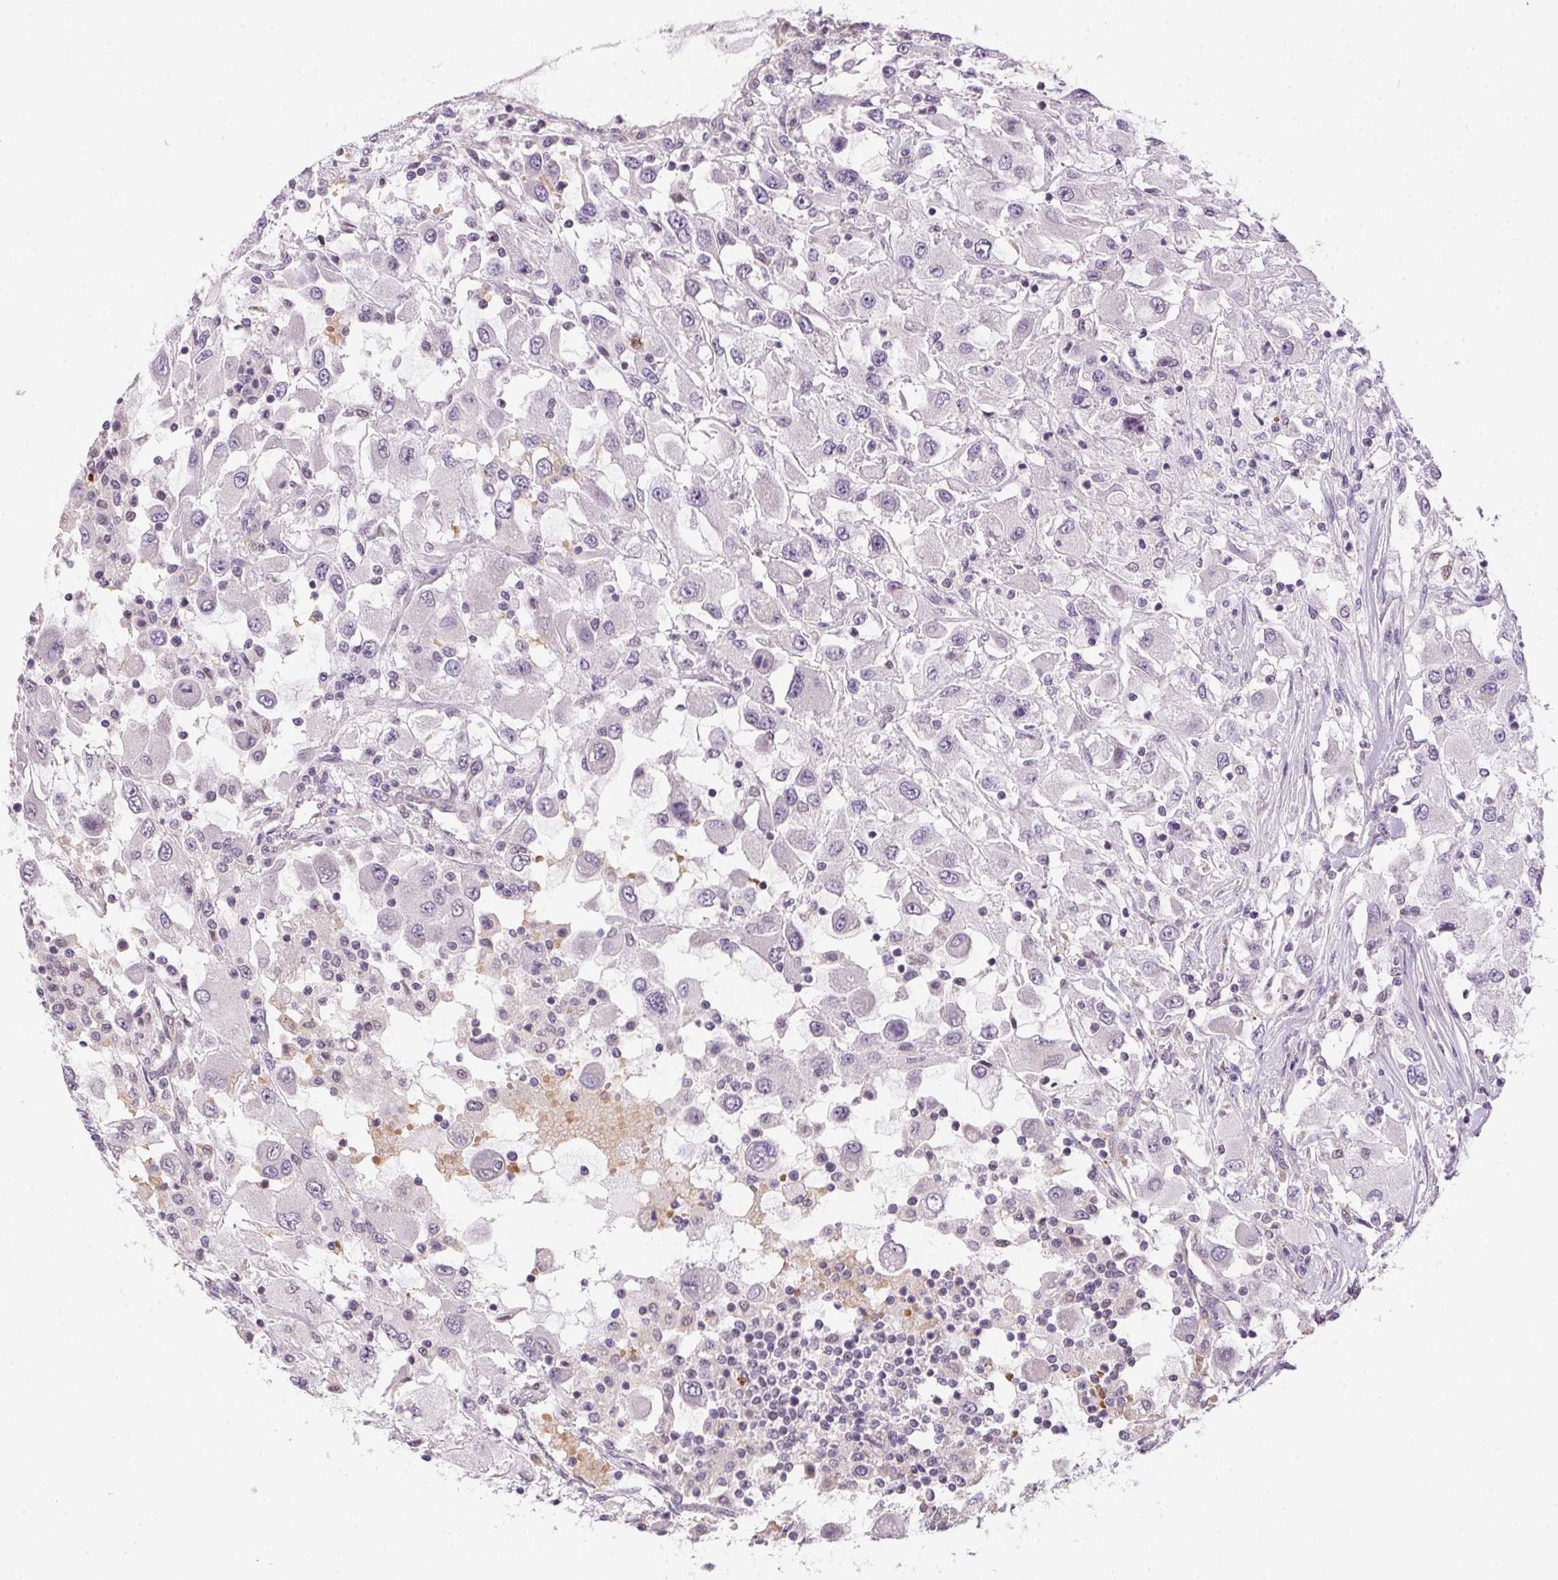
{"staining": {"intensity": "negative", "quantity": "none", "location": "none"}, "tissue": "renal cancer", "cell_type": "Tumor cells", "image_type": "cancer", "snomed": [{"axis": "morphology", "description": "Adenocarcinoma, NOS"}, {"axis": "topography", "description": "Kidney"}], "caption": "Micrograph shows no significant protein staining in tumor cells of renal cancer (adenocarcinoma). (IHC, brightfield microscopy, high magnification).", "gene": "METTL13", "patient": {"sex": "female", "age": 67}}